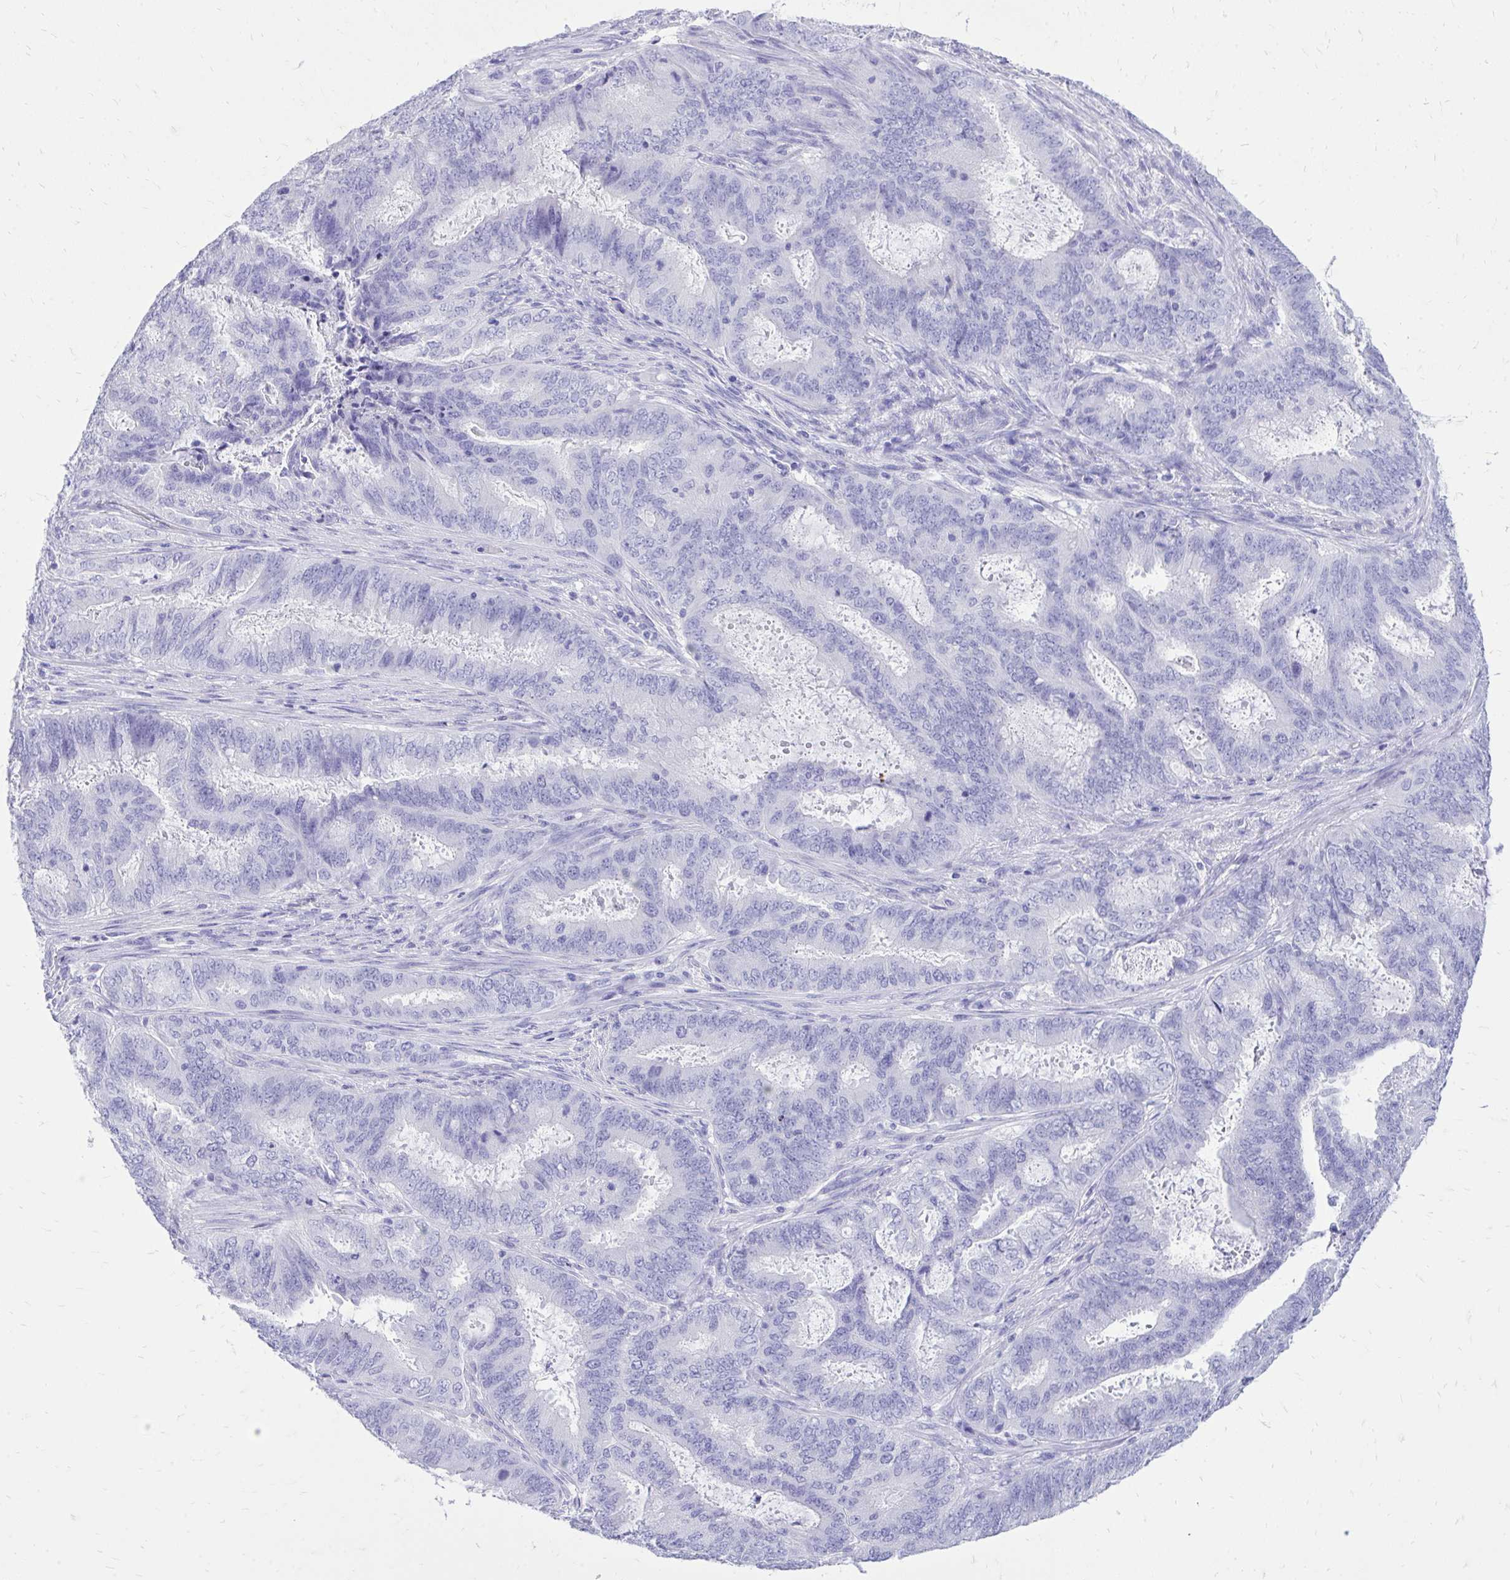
{"staining": {"intensity": "negative", "quantity": "none", "location": "none"}, "tissue": "endometrial cancer", "cell_type": "Tumor cells", "image_type": "cancer", "snomed": [{"axis": "morphology", "description": "Adenocarcinoma, NOS"}, {"axis": "topography", "description": "Endometrium"}], "caption": "Endometrial cancer (adenocarcinoma) was stained to show a protein in brown. There is no significant staining in tumor cells.", "gene": "MON1A", "patient": {"sex": "female", "age": 51}}